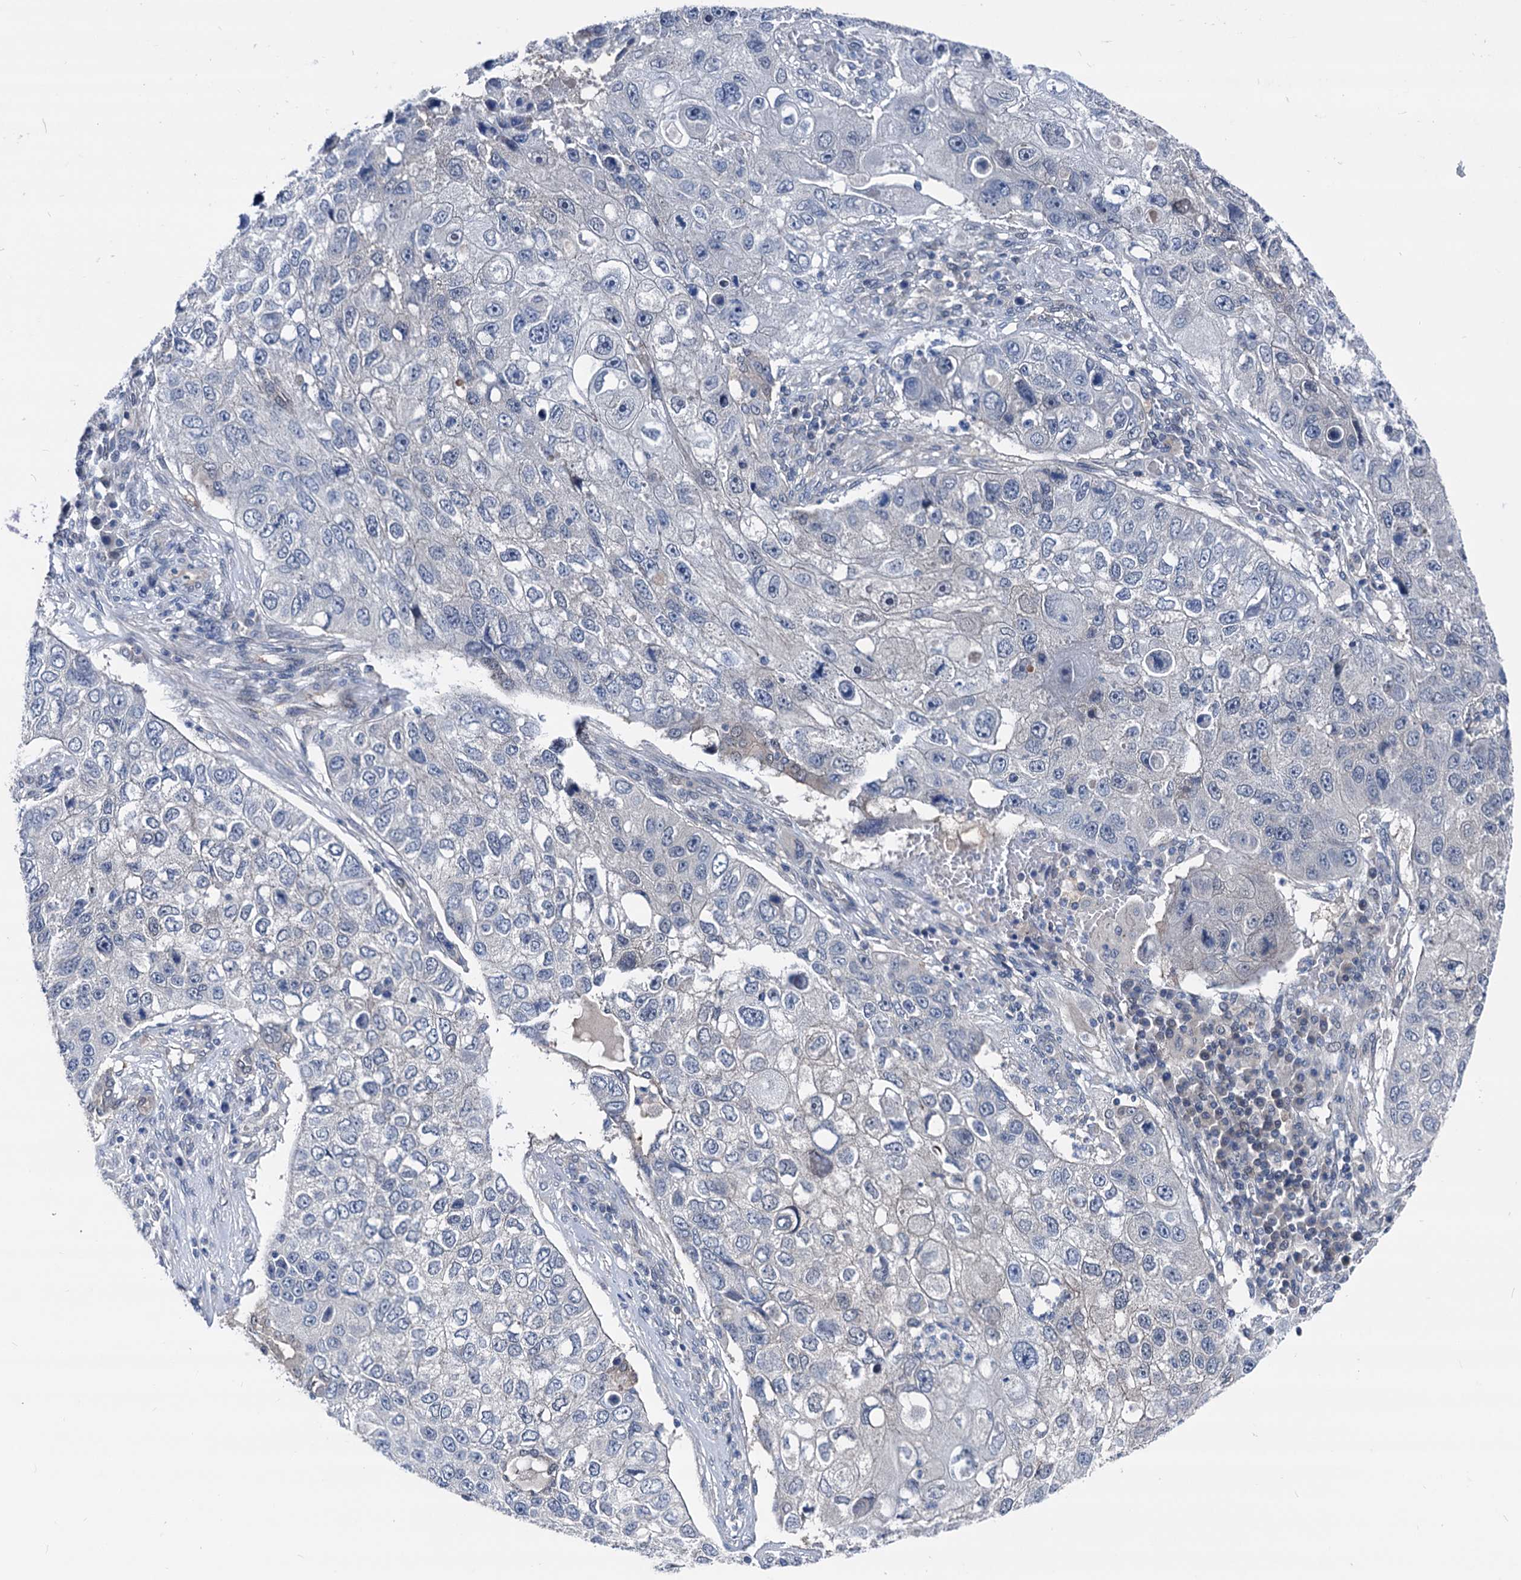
{"staining": {"intensity": "negative", "quantity": "none", "location": "none"}, "tissue": "lung cancer", "cell_type": "Tumor cells", "image_type": "cancer", "snomed": [{"axis": "morphology", "description": "Squamous cell carcinoma, NOS"}, {"axis": "topography", "description": "Lung"}], "caption": "A micrograph of human lung cancer (squamous cell carcinoma) is negative for staining in tumor cells.", "gene": "GLO1", "patient": {"sex": "male", "age": 61}}